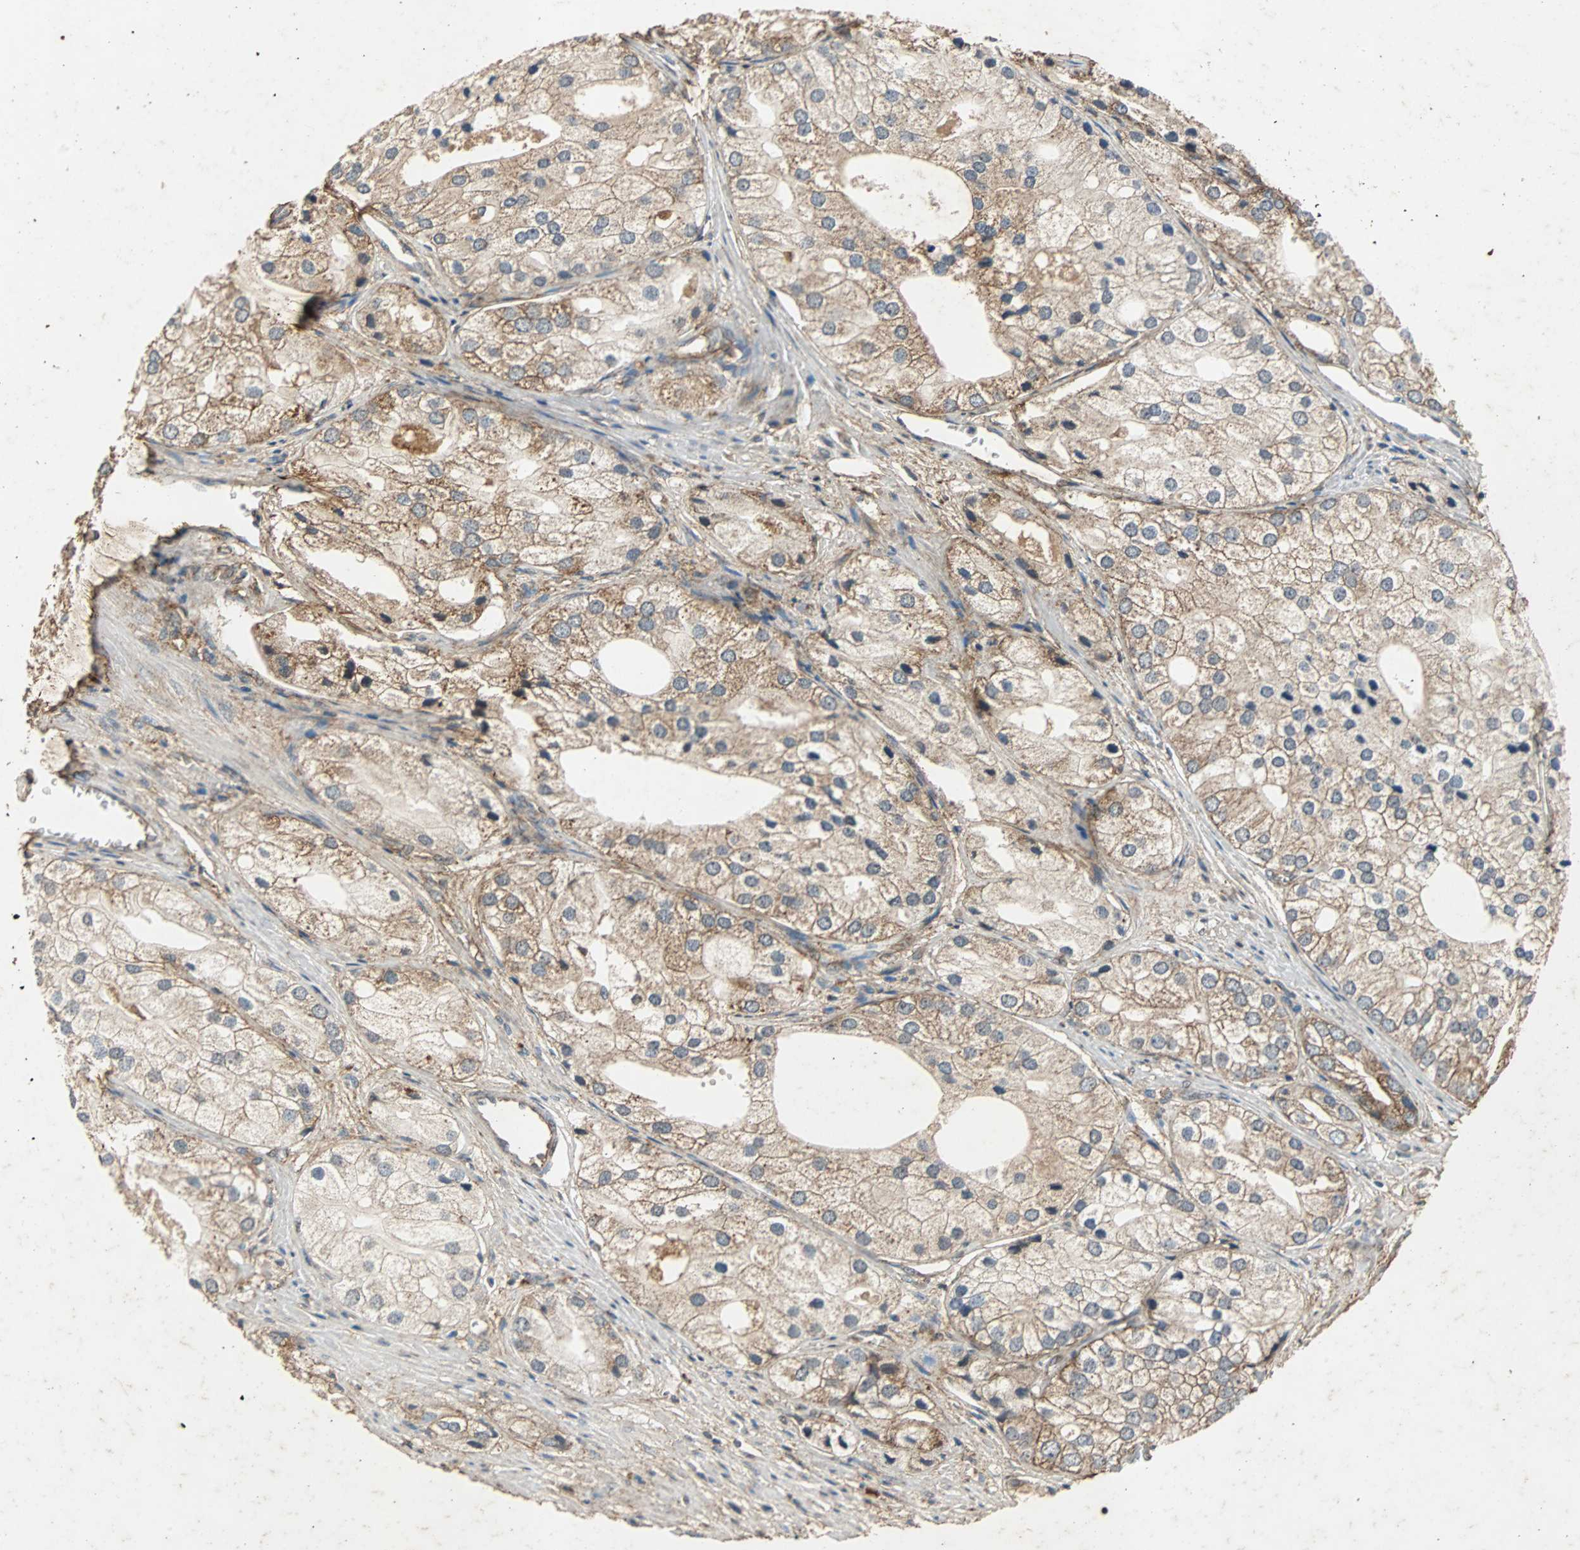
{"staining": {"intensity": "moderate", "quantity": ">75%", "location": "cytoplasmic/membranous"}, "tissue": "prostate cancer", "cell_type": "Tumor cells", "image_type": "cancer", "snomed": [{"axis": "morphology", "description": "Adenocarcinoma, Low grade"}, {"axis": "topography", "description": "Prostate"}], "caption": "A histopathology image showing moderate cytoplasmic/membranous positivity in about >75% of tumor cells in prostate cancer, as visualized by brown immunohistochemical staining.", "gene": "NAA10", "patient": {"sex": "male", "age": 69}}